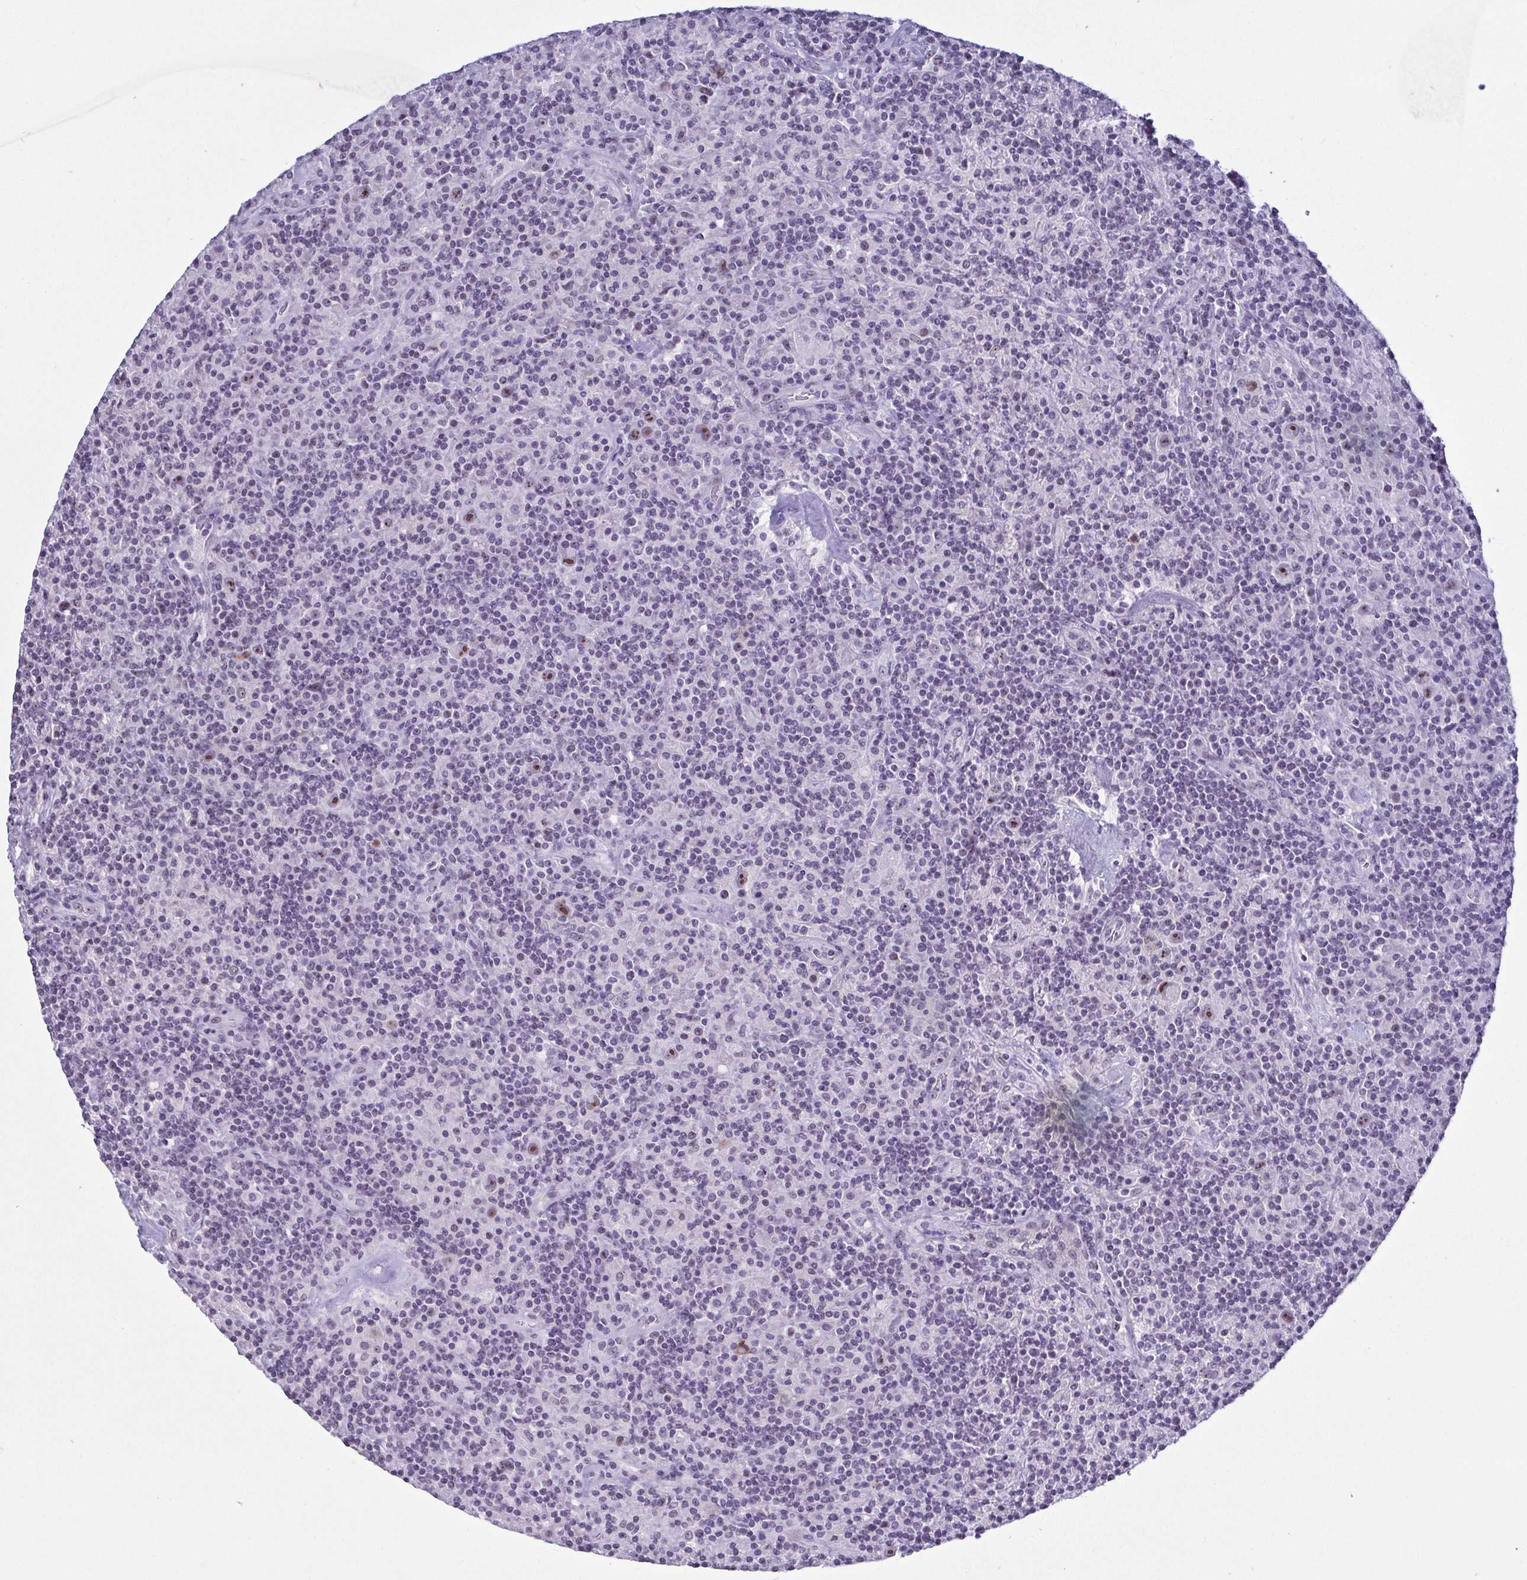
{"staining": {"intensity": "moderate", "quantity": ">75%", "location": "nuclear"}, "tissue": "lymphoma", "cell_type": "Tumor cells", "image_type": "cancer", "snomed": [{"axis": "morphology", "description": "Hodgkin's disease, NOS"}, {"axis": "topography", "description": "Lymph node"}], "caption": "Lymphoma tissue shows moderate nuclear staining in approximately >75% of tumor cells, visualized by immunohistochemistry.", "gene": "BZW1", "patient": {"sex": "male", "age": 70}}